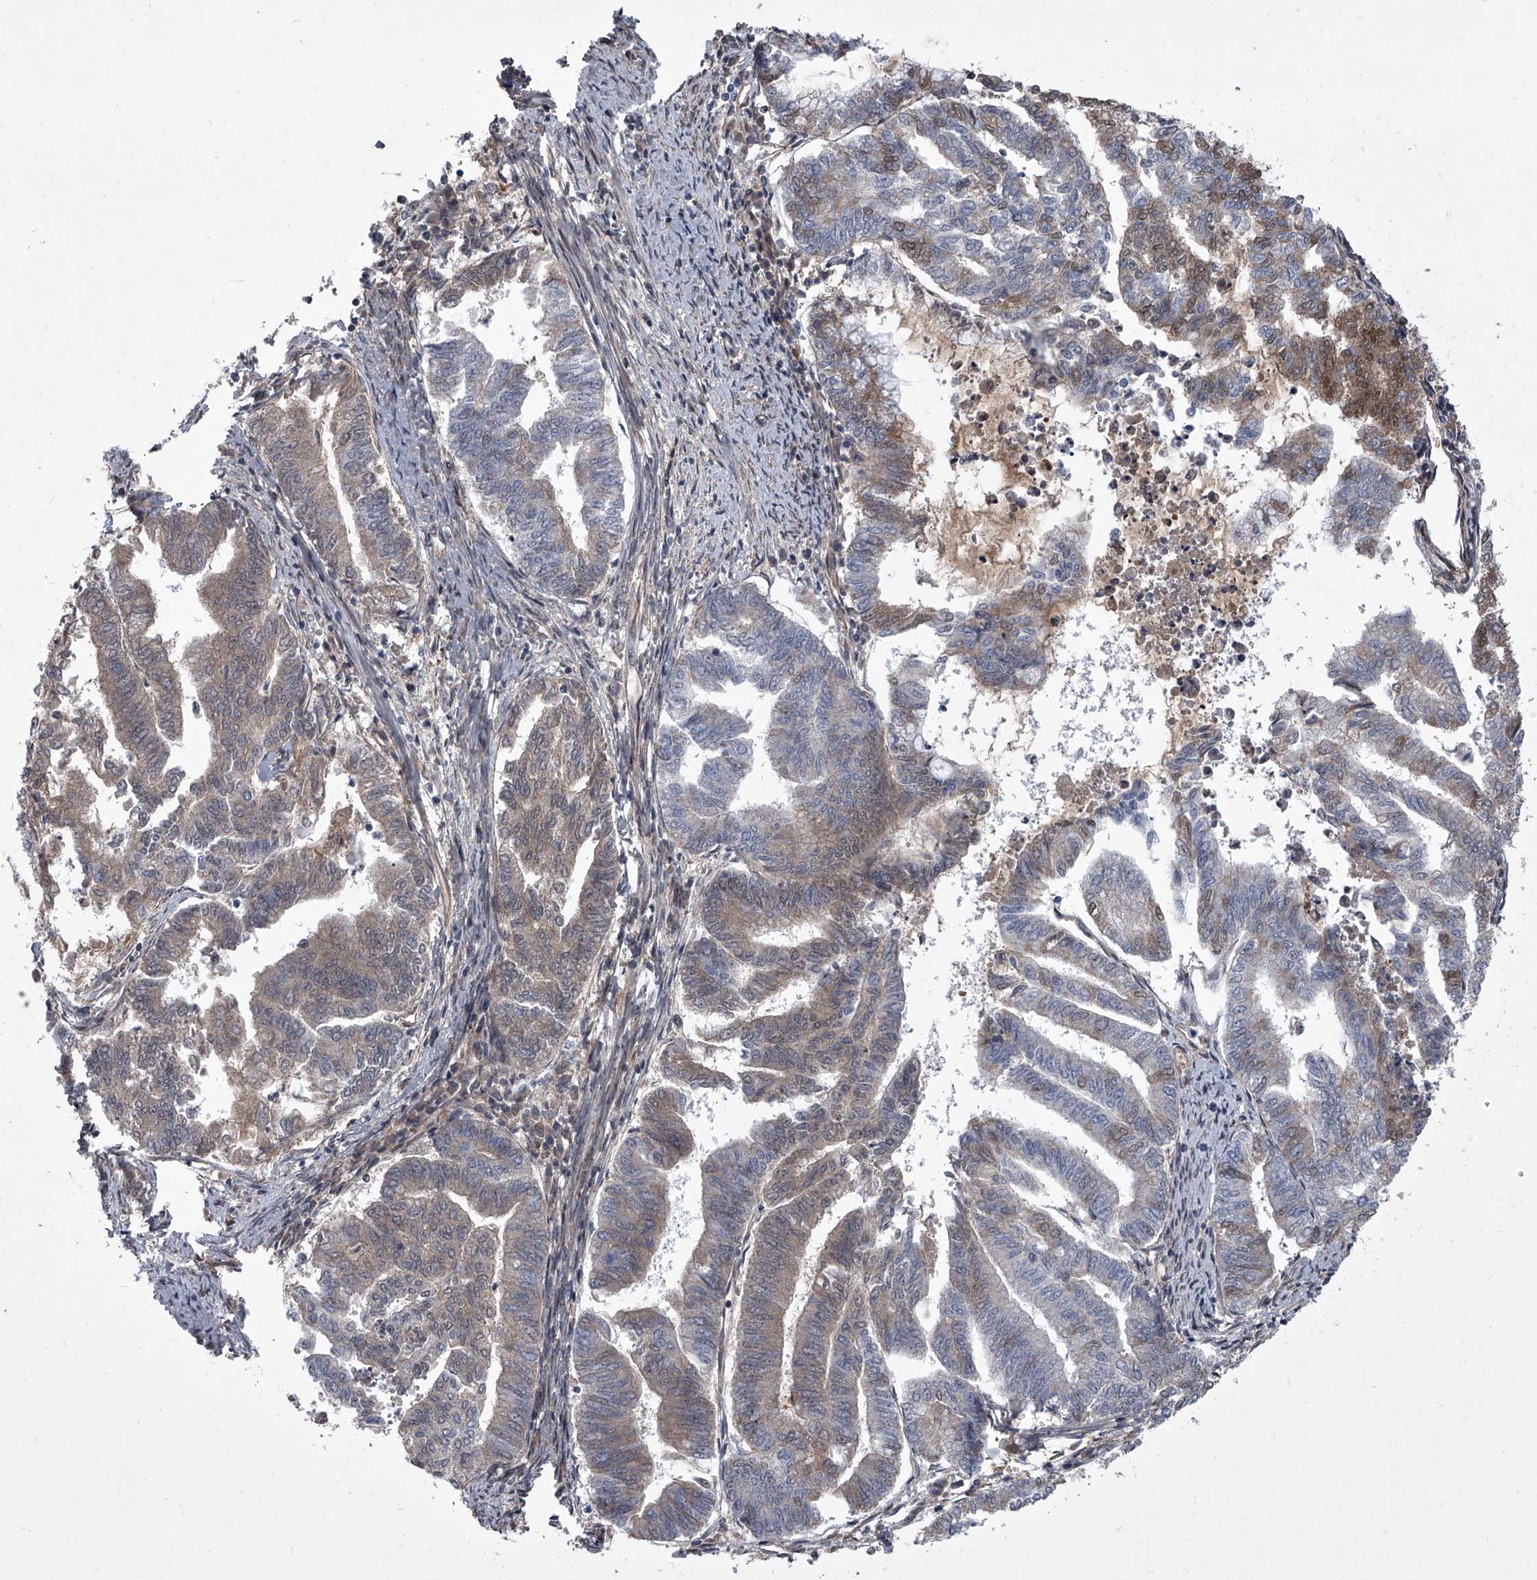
{"staining": {"intensity": "moderate", "quantity": "<25%", "location": "cytoplasmic/membranous,nuclear"}, "tissue": "endometrial cancer", "cell_type": "Tumor cells", "image_type": "cancer", "snomed": [{"axis": "morphology", "description": "Adenocarcinoma, NOS"}, {"axis": "topography", "description": "Endometrium"}], "caption": "This histopathology image shows adenocarcinoma (endometrial) stained with immunohistochemistry (IHC) to label a protein in brown. The cytoplasmic/membranous and nuclear of tumor cells show moderate positivity for the protein. Nuclei are counter-stained blue.", "gene": "HEATR6", "patient": {"sex": "female", "age": 79}}